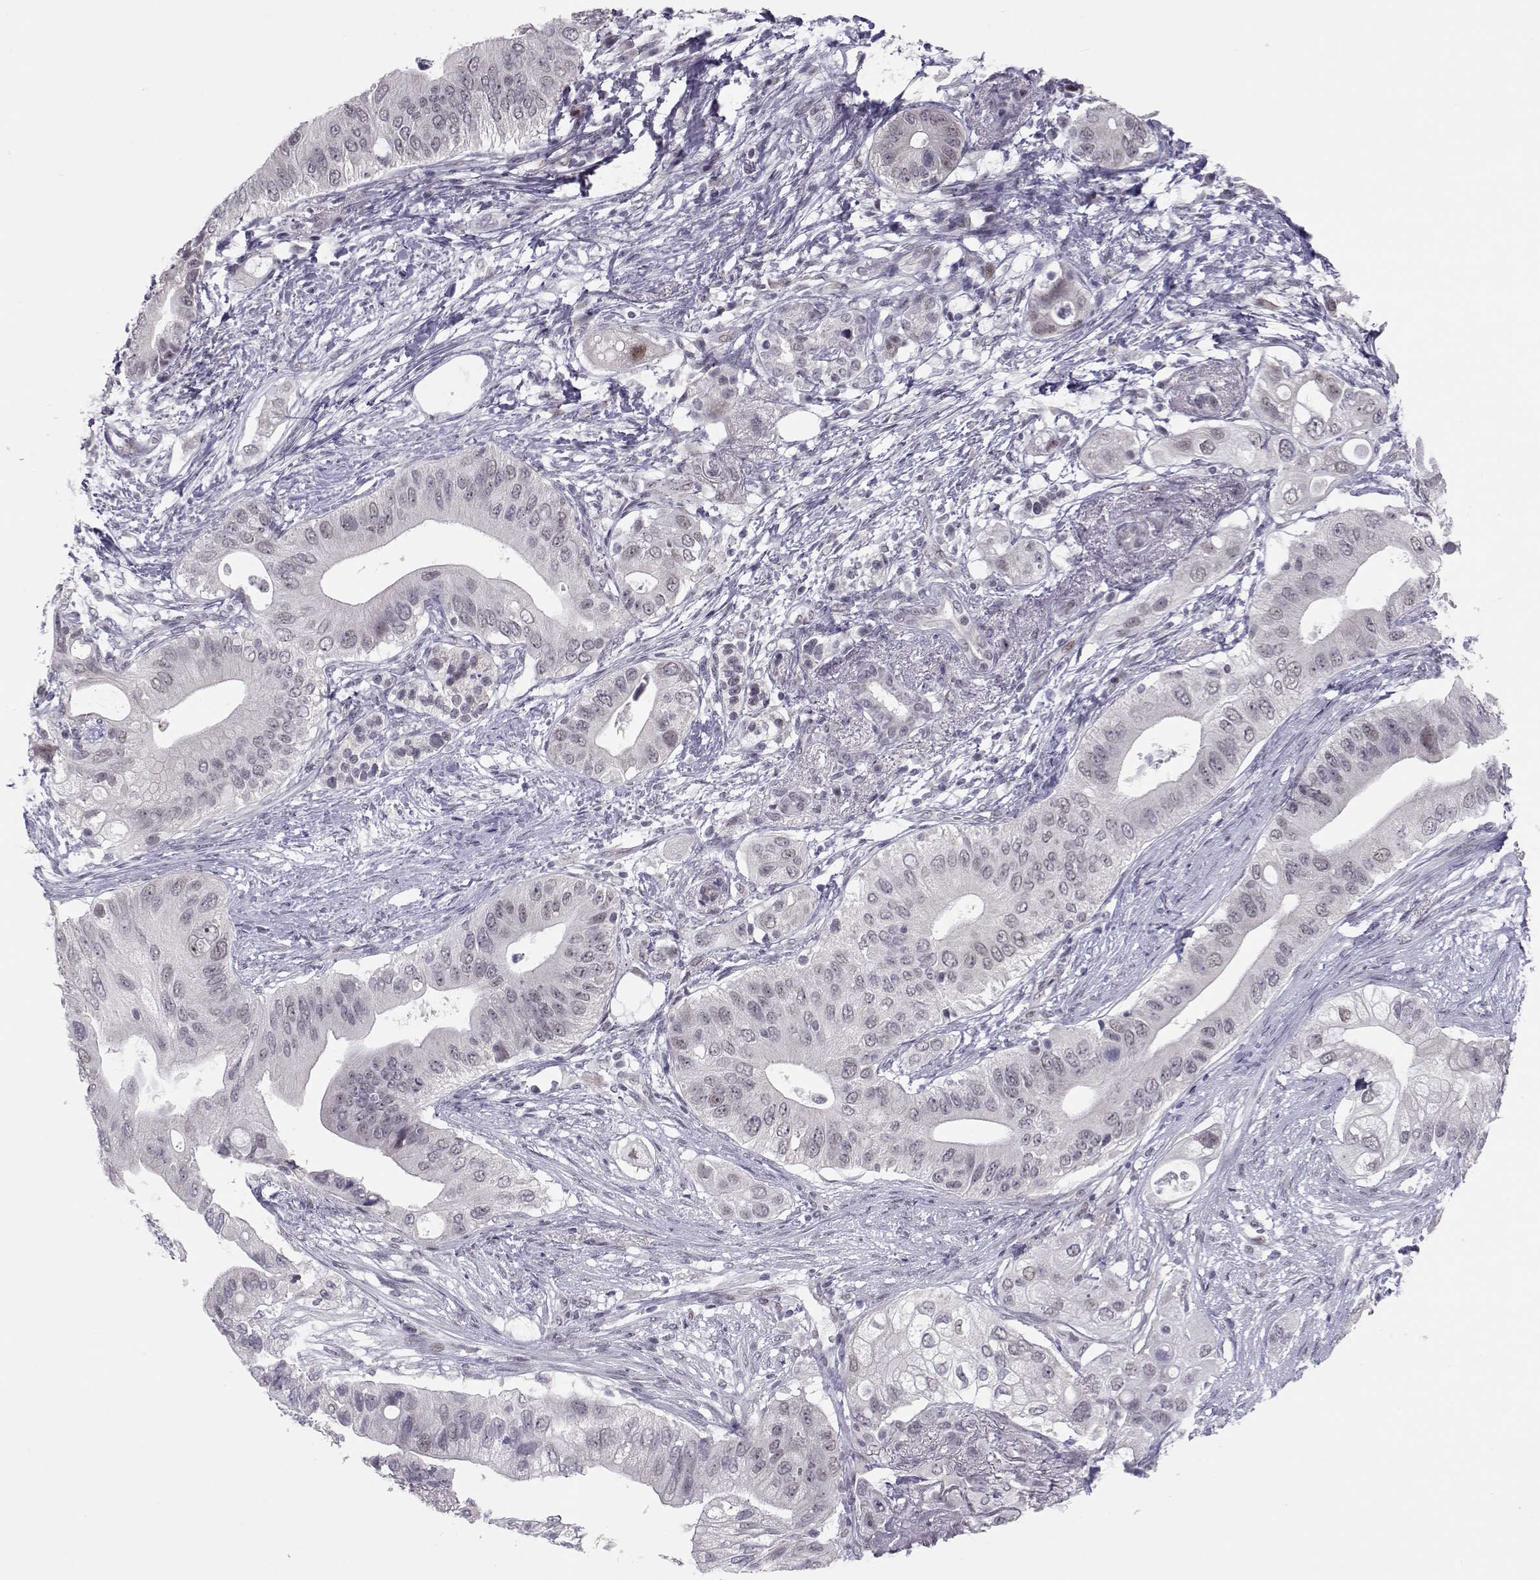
{"staining": {"intensity": "negative", "quantity": "none", "location": "none"}, "tissue": "pancreatic cancer", "cell_type": "Tumor cells", "image_type": "cancer", "snomed": [{"axis": "morphology", "description": "Adenocarcinoma, NOS"}, {"axis": "topography", "description": "Pancreas"}], "caption": "Photomicrograph shows no significant protein staining in tumor cells of pancreatic adenocarcinoma.", "gene": "SIX6", "patient": {"sex": "female", "age": 72}}